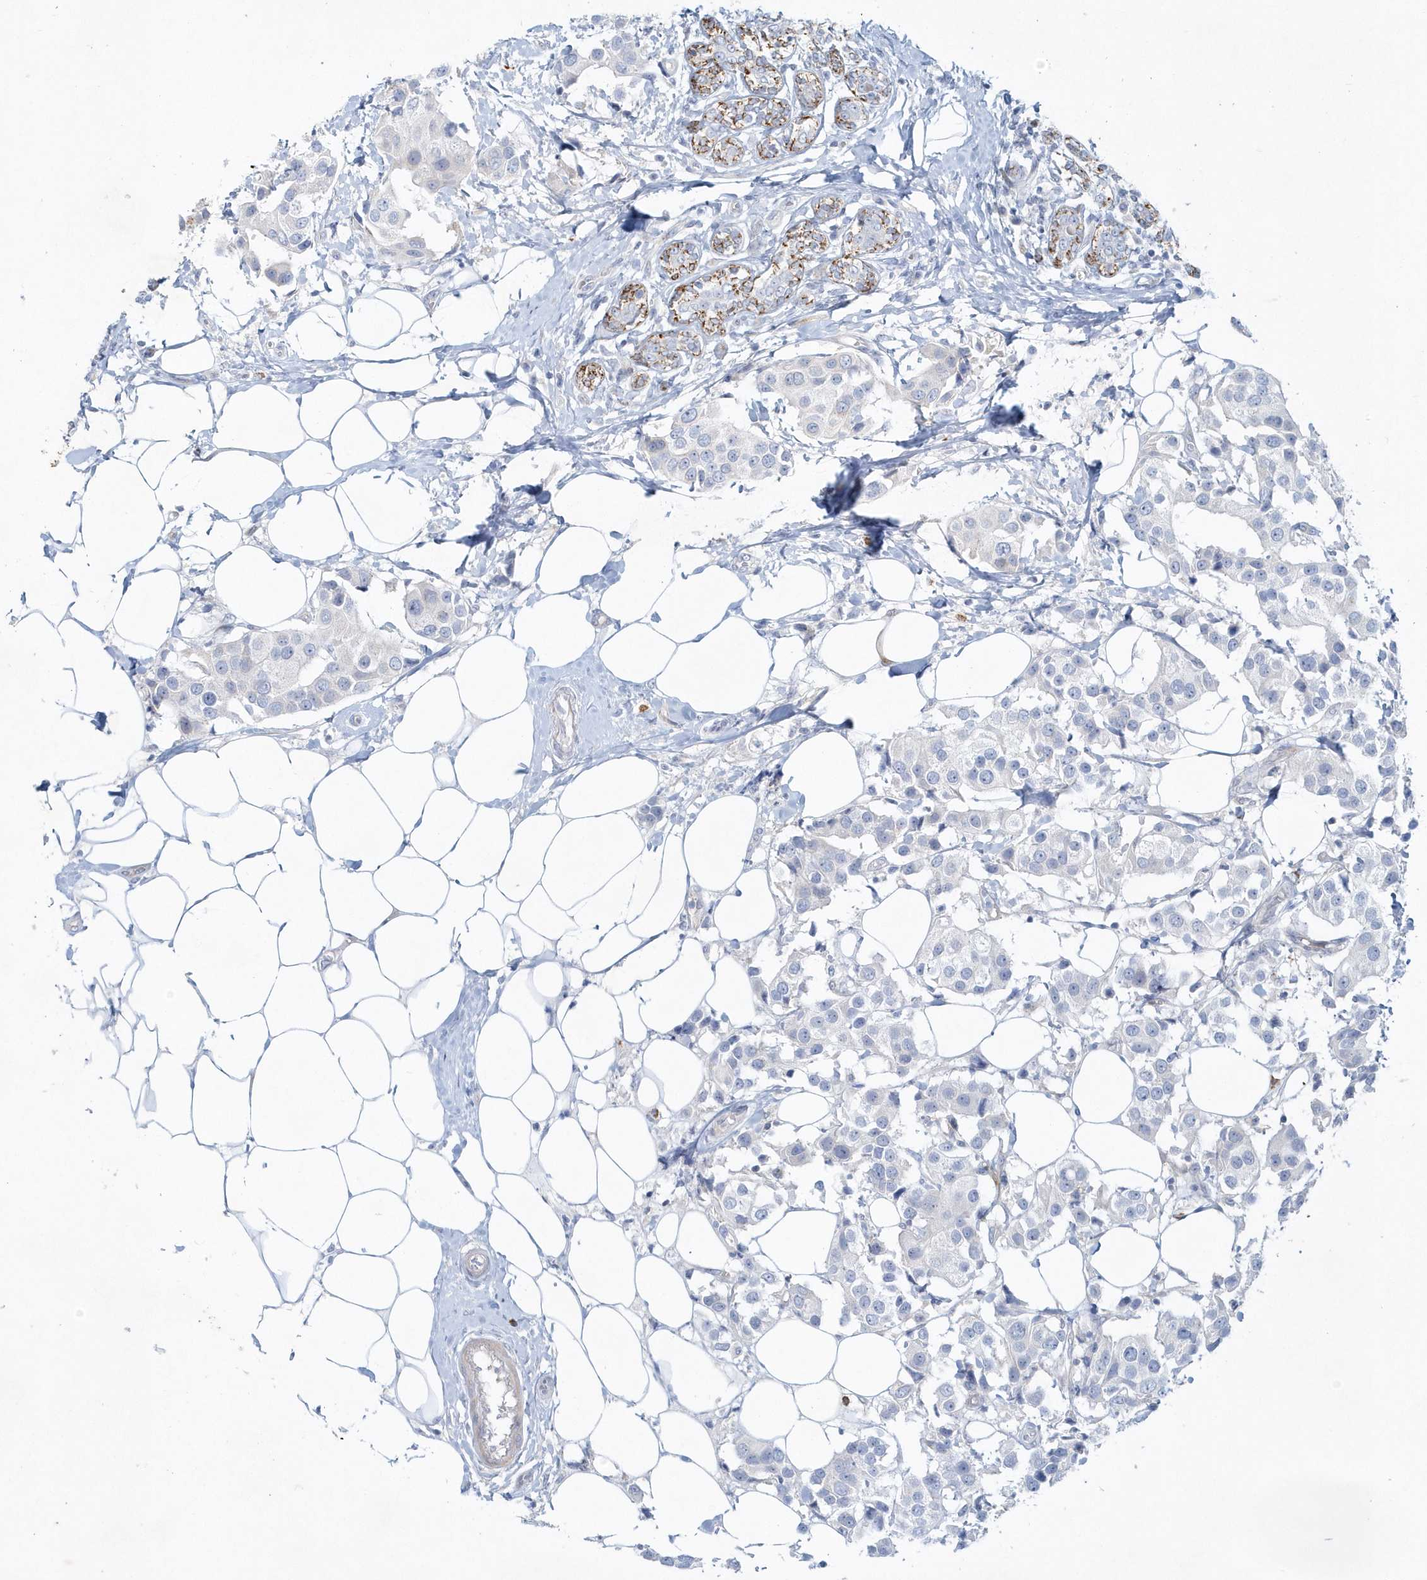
{"staining": {"intensity": "negative", "quantity": "none", "location": "none"}, "tissue": "breast cancer", "cell_type": "Tumor cells", "image_type": "cancer", "snomed": [{"axis": "morphology", "description": "Normal tissue, NOS"}, {"axis": "morphology", "description": "Duct carcinoma"}, {"axis": "topography", "description": "Breast"}], "caption": "Tumor cells show no significant staining in invasive ductal carcinoma (breast). (Stains: DAB (3,3'-diaminobenzidine) IHC with hematoxylin counter stain, Microscopy: brightfield microscopy at high magnification).", "gene": "DNAH1", "patient": {"sex": "female", "age": 39}}